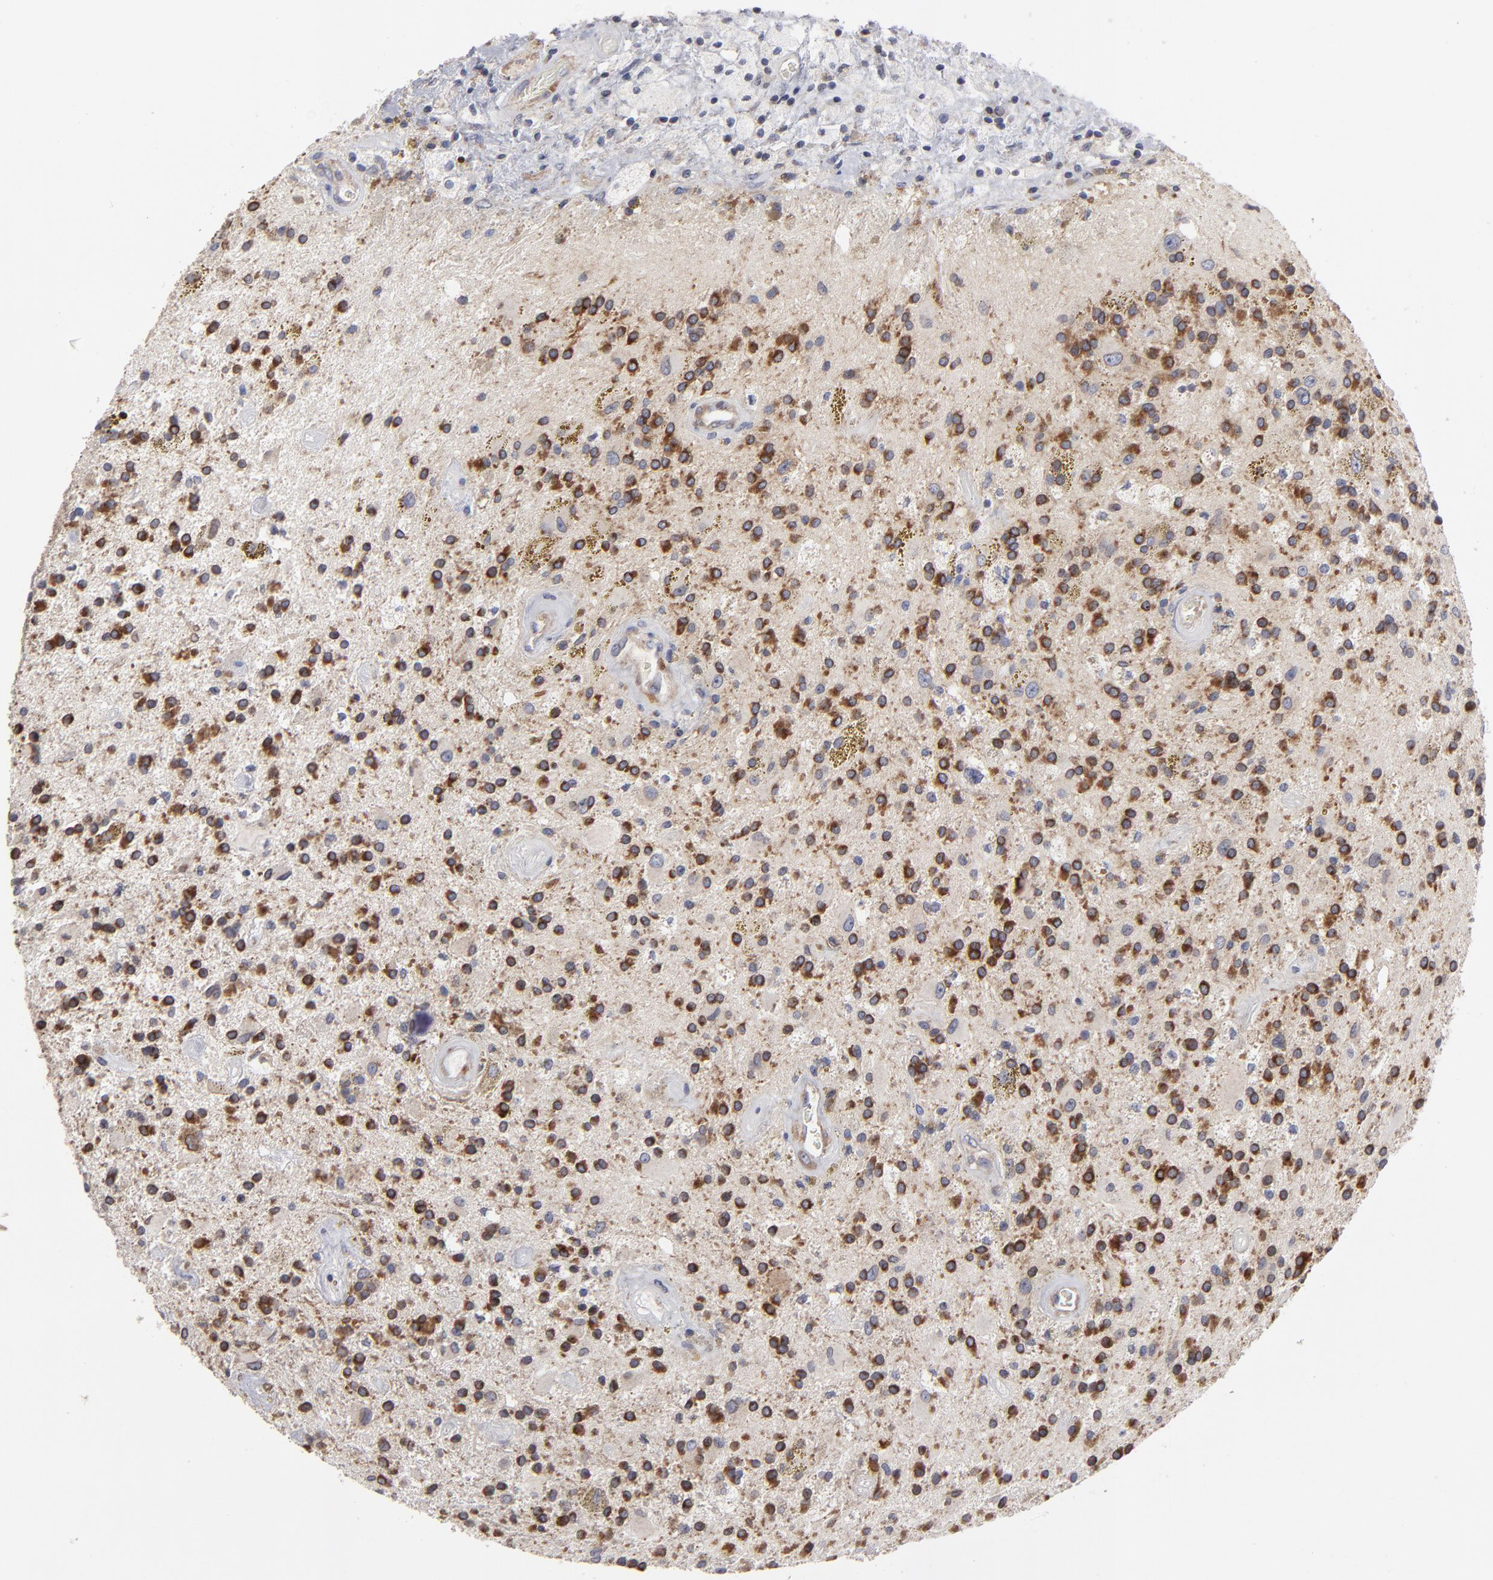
{"staining": {"intensity": "strong", "quantity": "25%-75%", "location": "cytoplasmic/membranous"}, "tissue": "glioma", "cell_type": "Tumor cells", "image_type": "cancer", "snomed": [{"axis": "morphology", "description": "Glioma, malignant, Low grade"}, {"axis": "topography", "description": "Brain"}], "caption": "This is an image of immunohistochemistry (IHC) staining of glioma, which shows strong staining in the cytoplasmic/membranous of tumor cells.", "gene": "CEP97", "patient": {"sex": "male", "age": 58}}